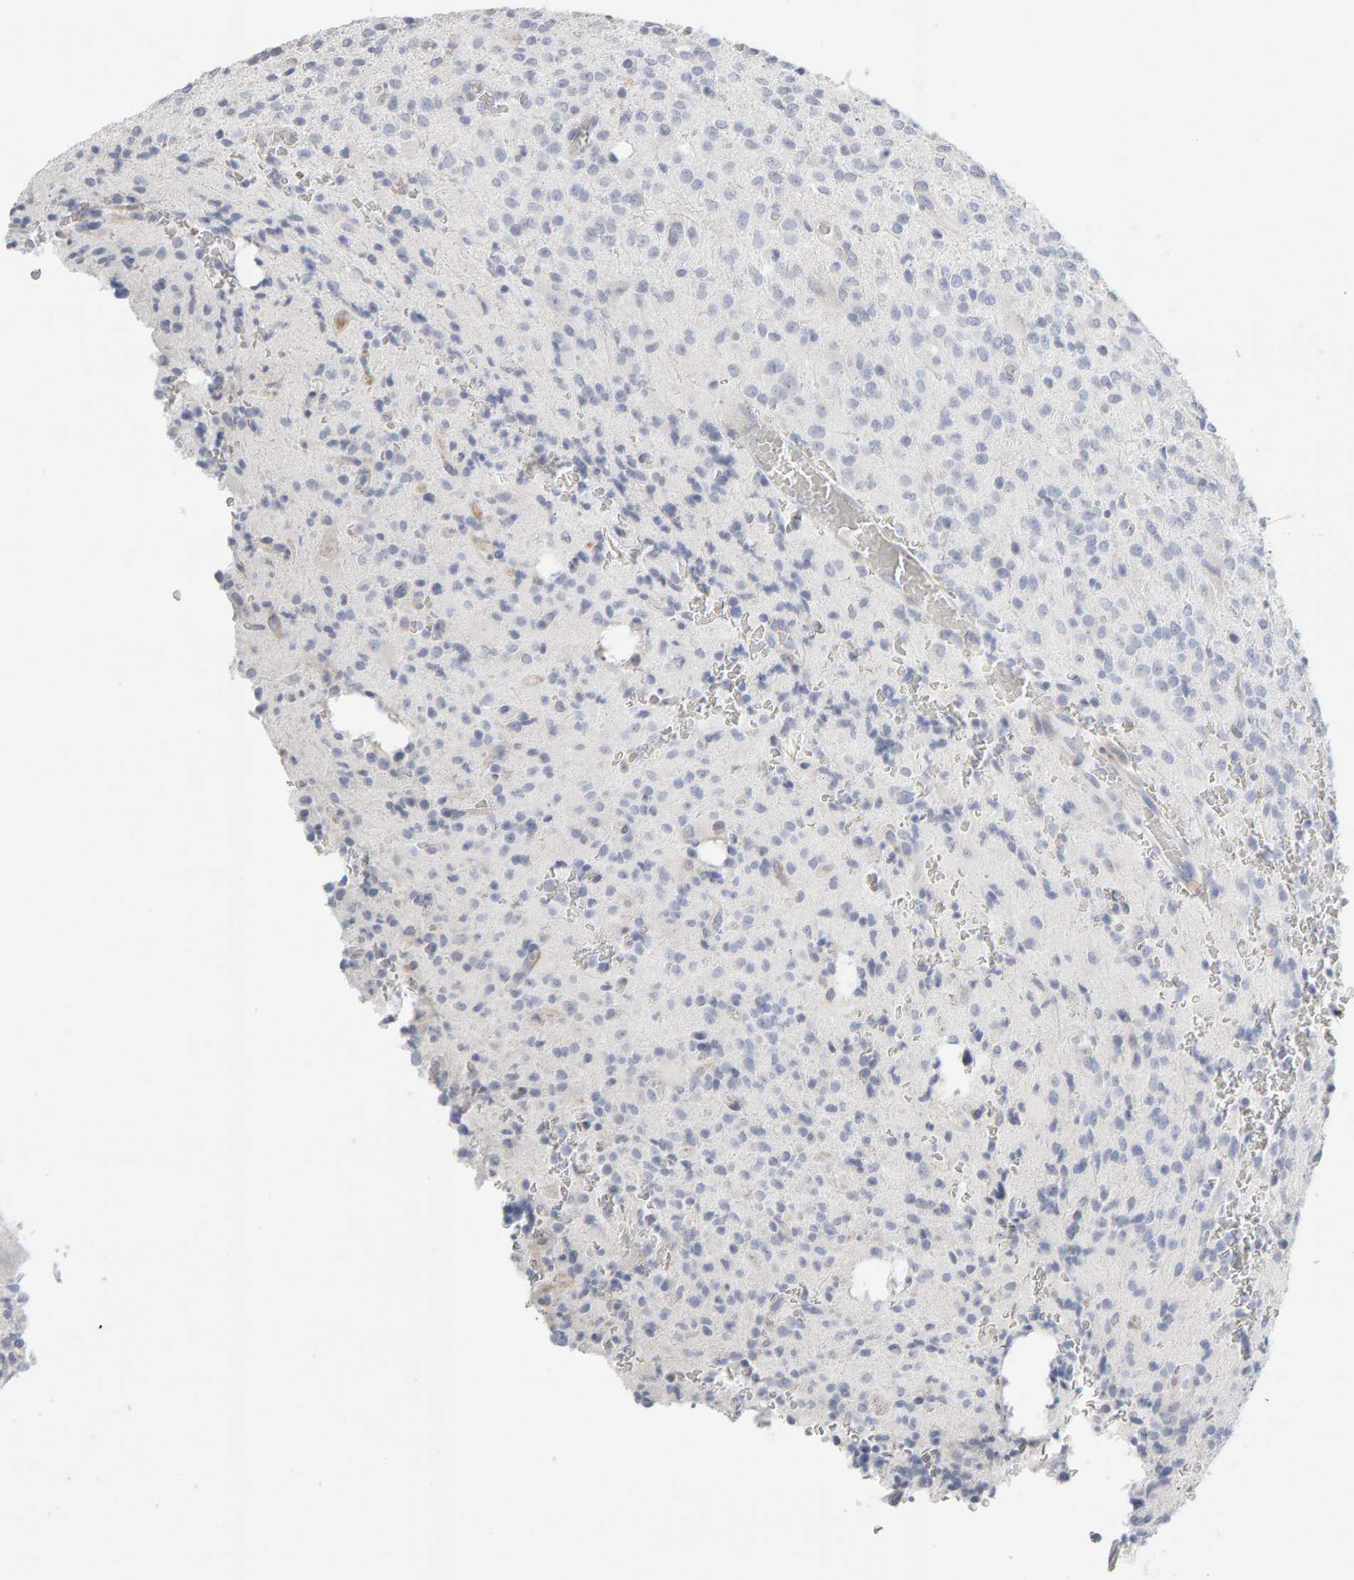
{"staining": {"intensity": "negative", "quantity": "none", "location": "none"}, "tissue": "glioma", "cell_type": "Tumor cells", "image_type": "cancer", "snomed": [{"axis": "morphology", "description": "Glioma, malignant, High grade"}, {"axis": "topography", "description": "Brain"}], "caption": "This is an IHC image of human malignant high-grade glioma. There is no expression in tumor cells.", "gene": "ENGASE", "patient": {"sex": "male", "age": 34}}